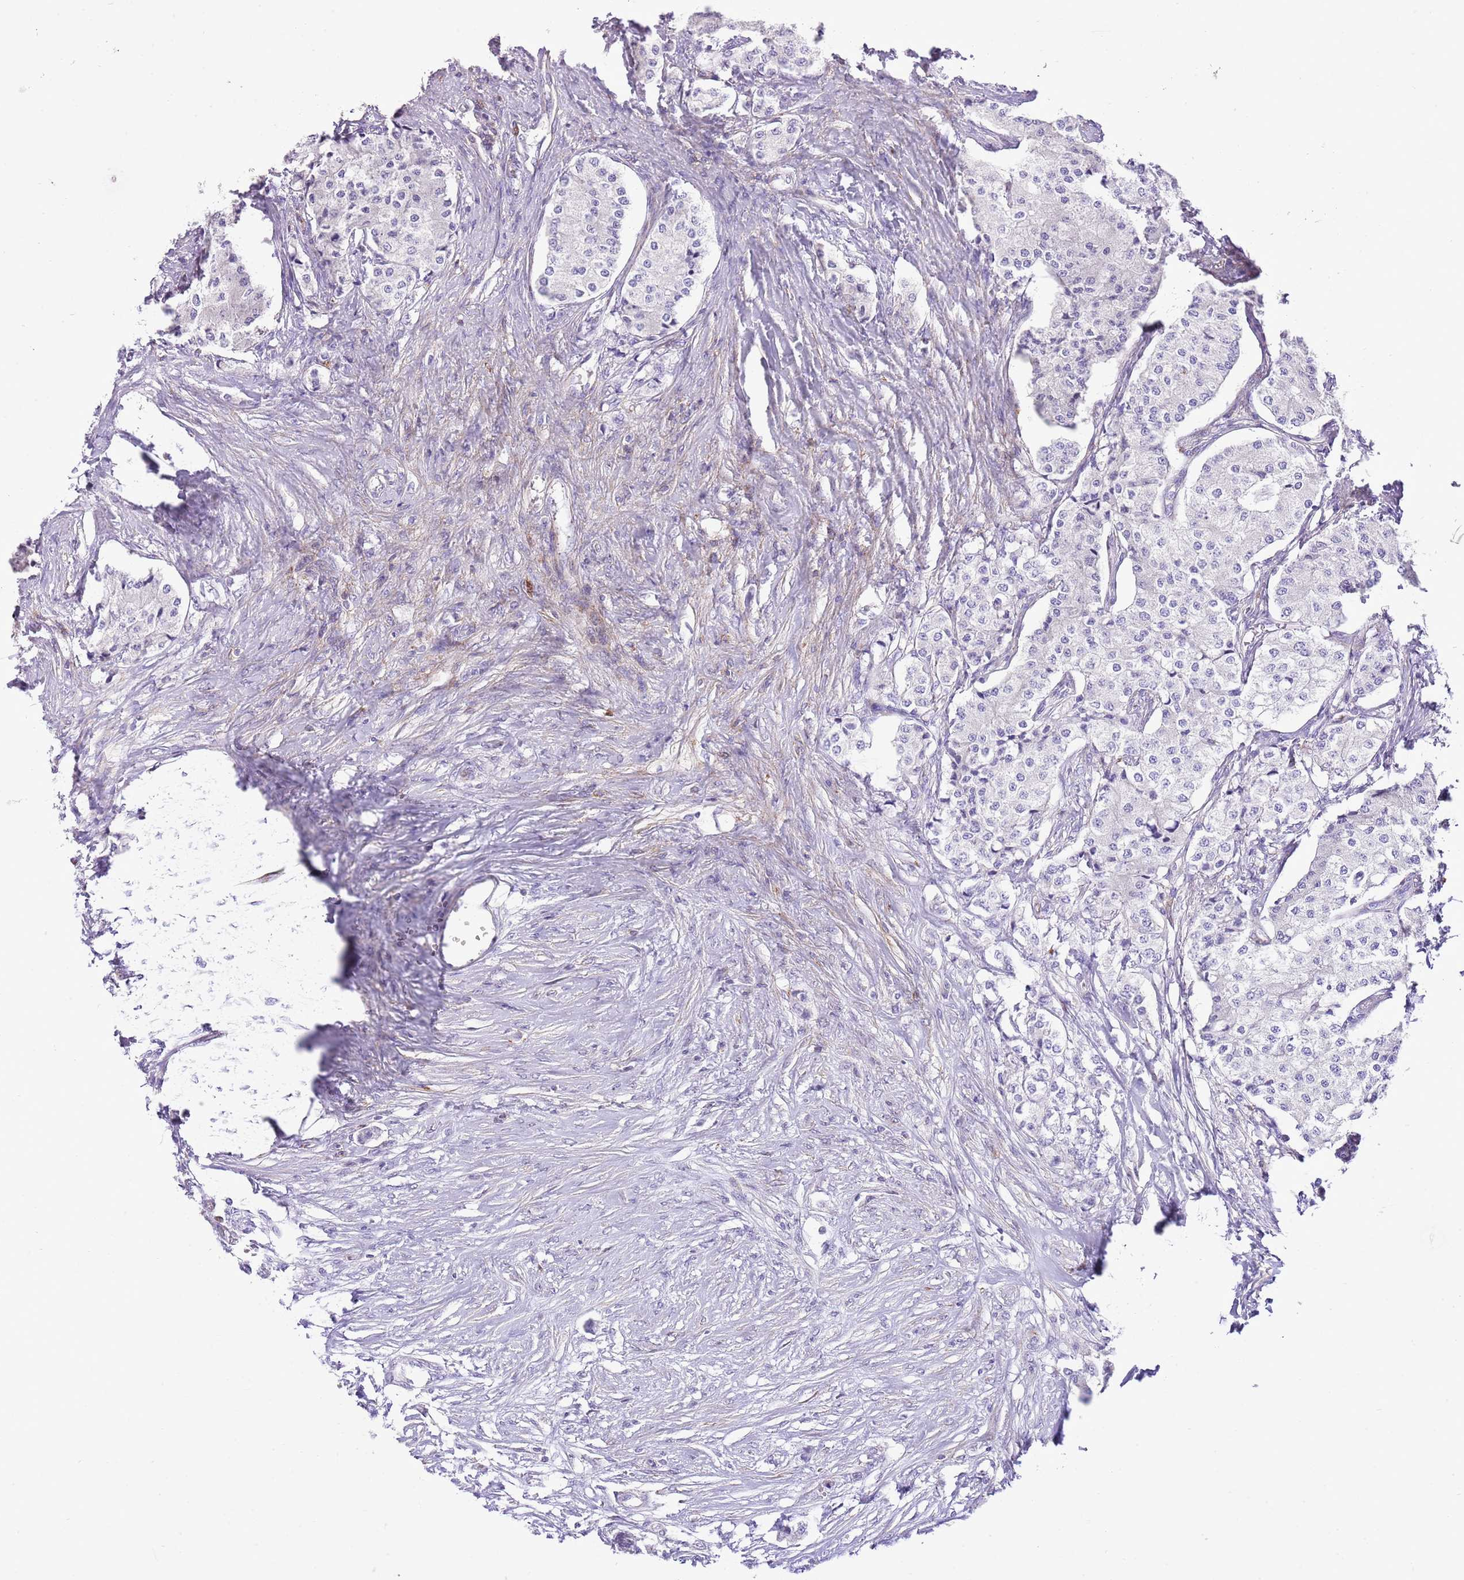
{"staining": {"intensity": "negative", "quantity": "none", "location": "none"}, "tissue": "carcinoid", "cell_type": "Tumor cells", "image_type": "cancer", "snomed": [{"axis": "morphology", "description": "Carcinoid, malignant, NOS"}, {"axis": "topography", "description": "Colon"}], "caption": "This is a image of immunohistochemistry staining of malignant carcinoid, which shows no expression in tumor cells. (Stains: DAB (3,3'-diaminobenzidine) IHC with hematoxylin counter stain, Microscopy: brightfield microscopy at high magnification).", "gene": "ALDH3A1", "patient": {"sex": "female", "age": 52}}